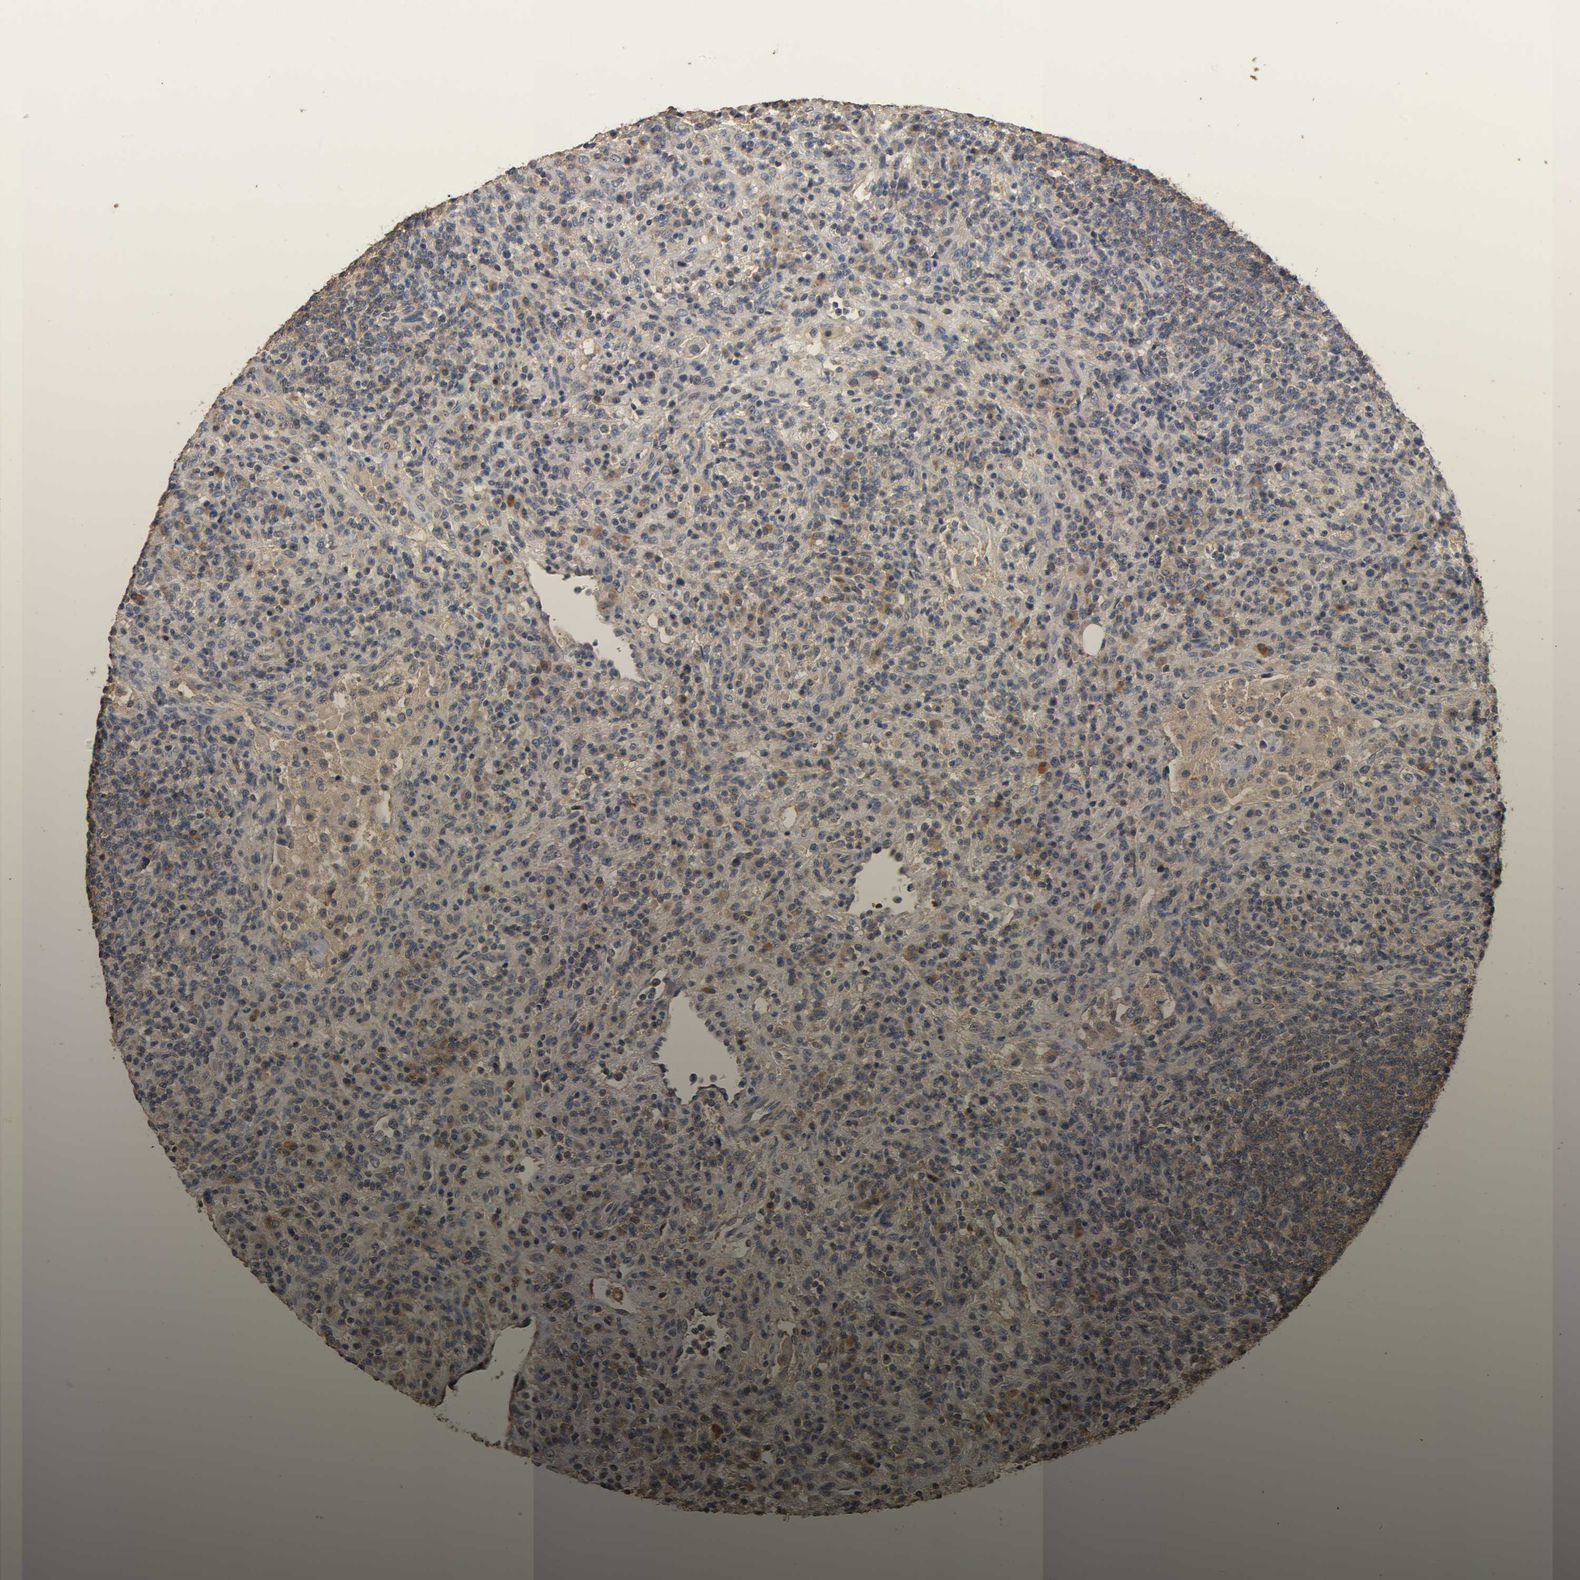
{"staining": {"intensity": "weak", "quantity": ">75%", "location": "cytoplasmic/membranous"}, "tissue": "lymphoma", "cell_type": "Tumor cells", "image_type": "cancer", "snomed": [{"axis": "morphology", "description": "Hodgkin's disease, NOS"}, {"axis": "topography", "description": "Lymph node"}], "caption": "A brown stain labels weak cytoplasmic/membranous staining of a protein in lymphoma tumor cells. (brown staining indicates protein expression, while blue staining denotes nuclei).", "gene": "ARHGEF7", "patient": {"sex": "male", "age": 65}}